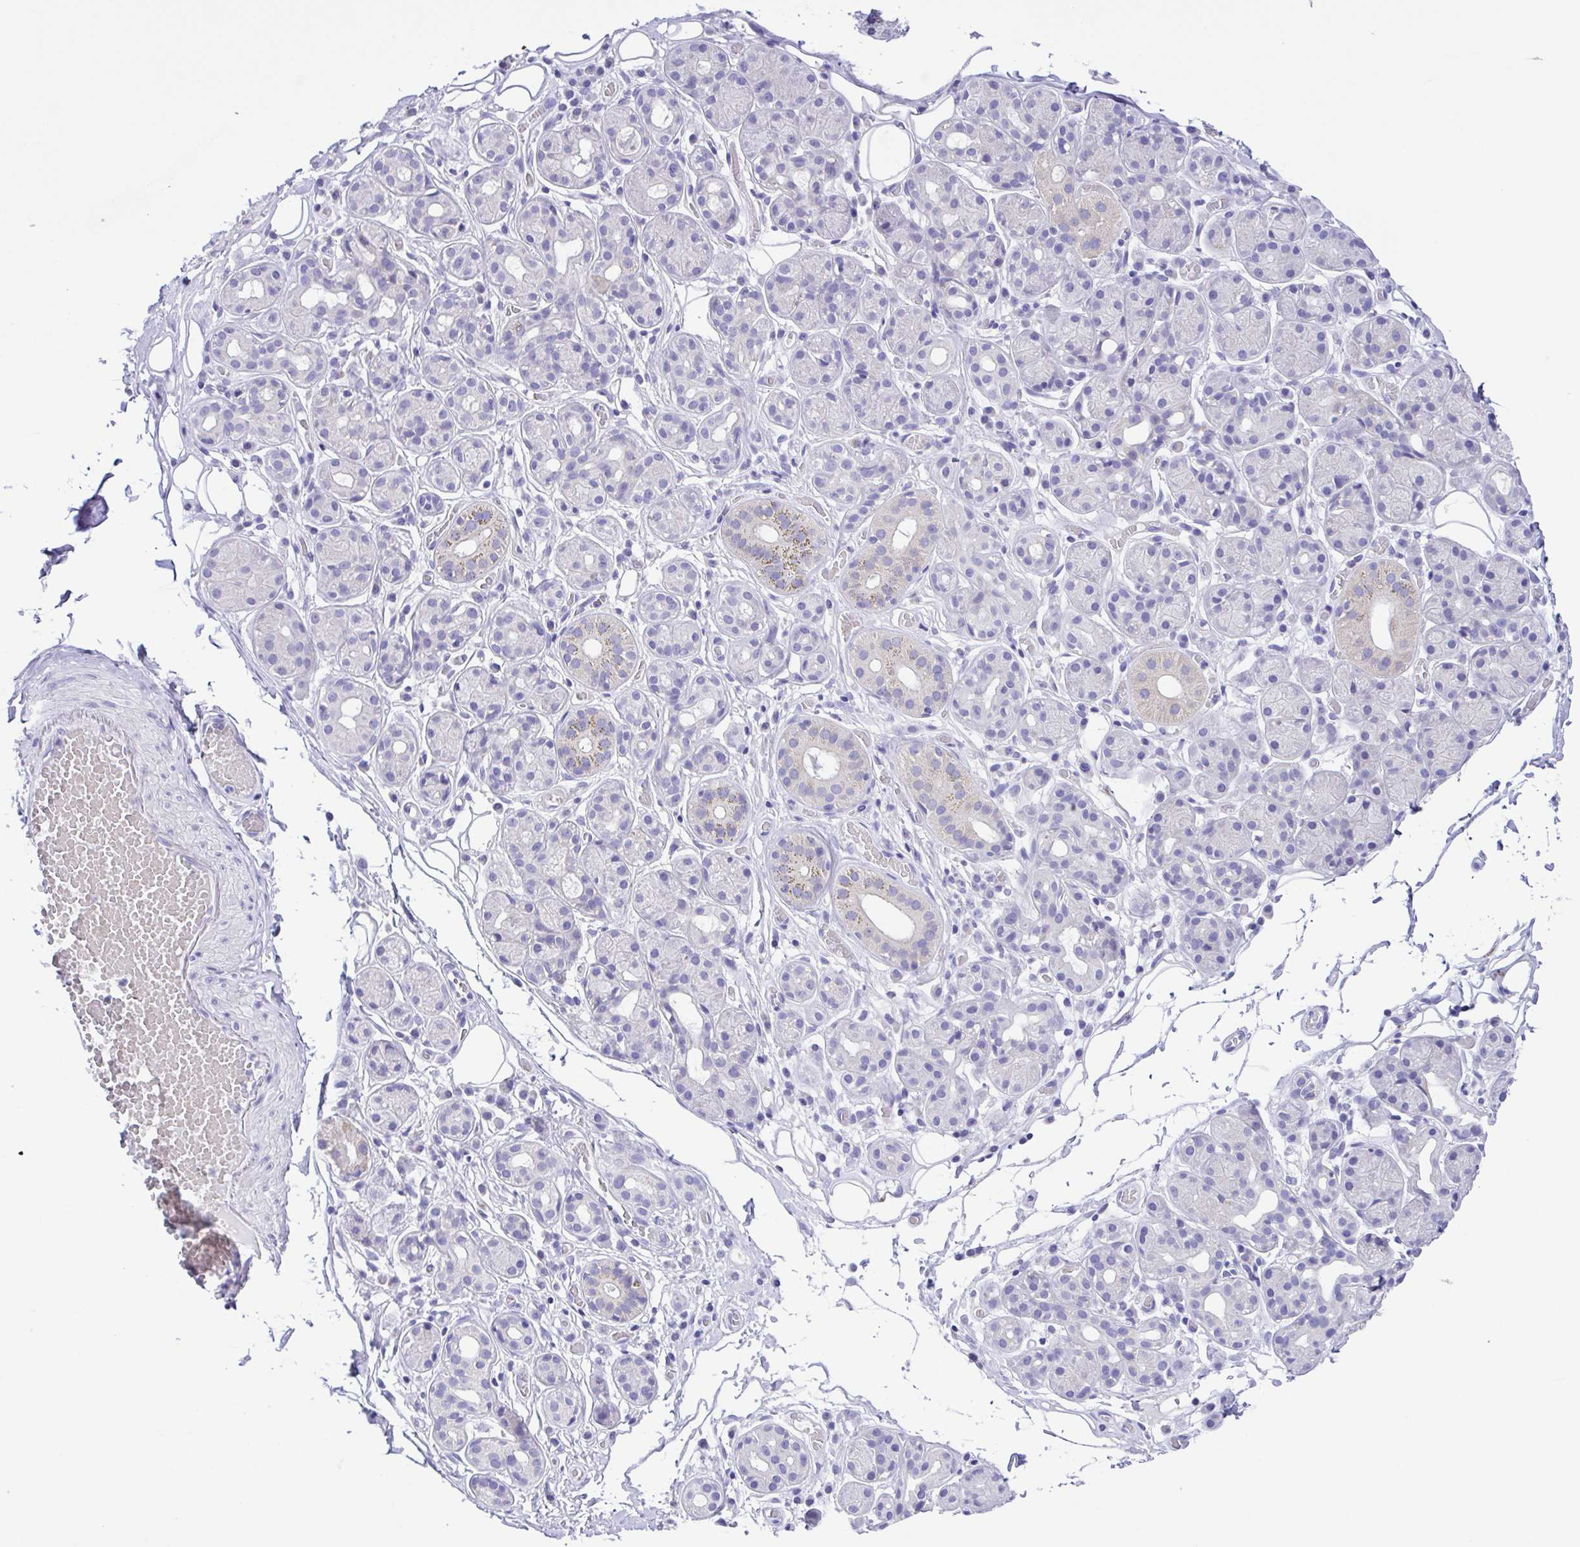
{"staining": {"intensity": "weak", "quantity": "<25%", "location": "cytoplasmic/membranous"}, "tissue": "salivary gland", "cell_type": "Glandular cells", "image_type": "normal", "snomed": [{"axis": "morphology", "description": "Normal tissue, NOS"}, {"axis": "topography", "description": "Salivary gland"}, {"axis": "topography", "description": "Peripheral nerve tissue"}], "caption": "This photomicrograph is of normal salivary gland stained with IHC to label a protein in brown with the nuclei are counter-stained blue. There is no staining in glandular cells. (Stains: DAB (3,3'-diaminobenzidine) immunohistochemistry with hematoxylin counter stain, Microscopy: brightfield microscopy at high magnification).", "gene": "CD72", "patient": {"sex": "male", "age": 71}}